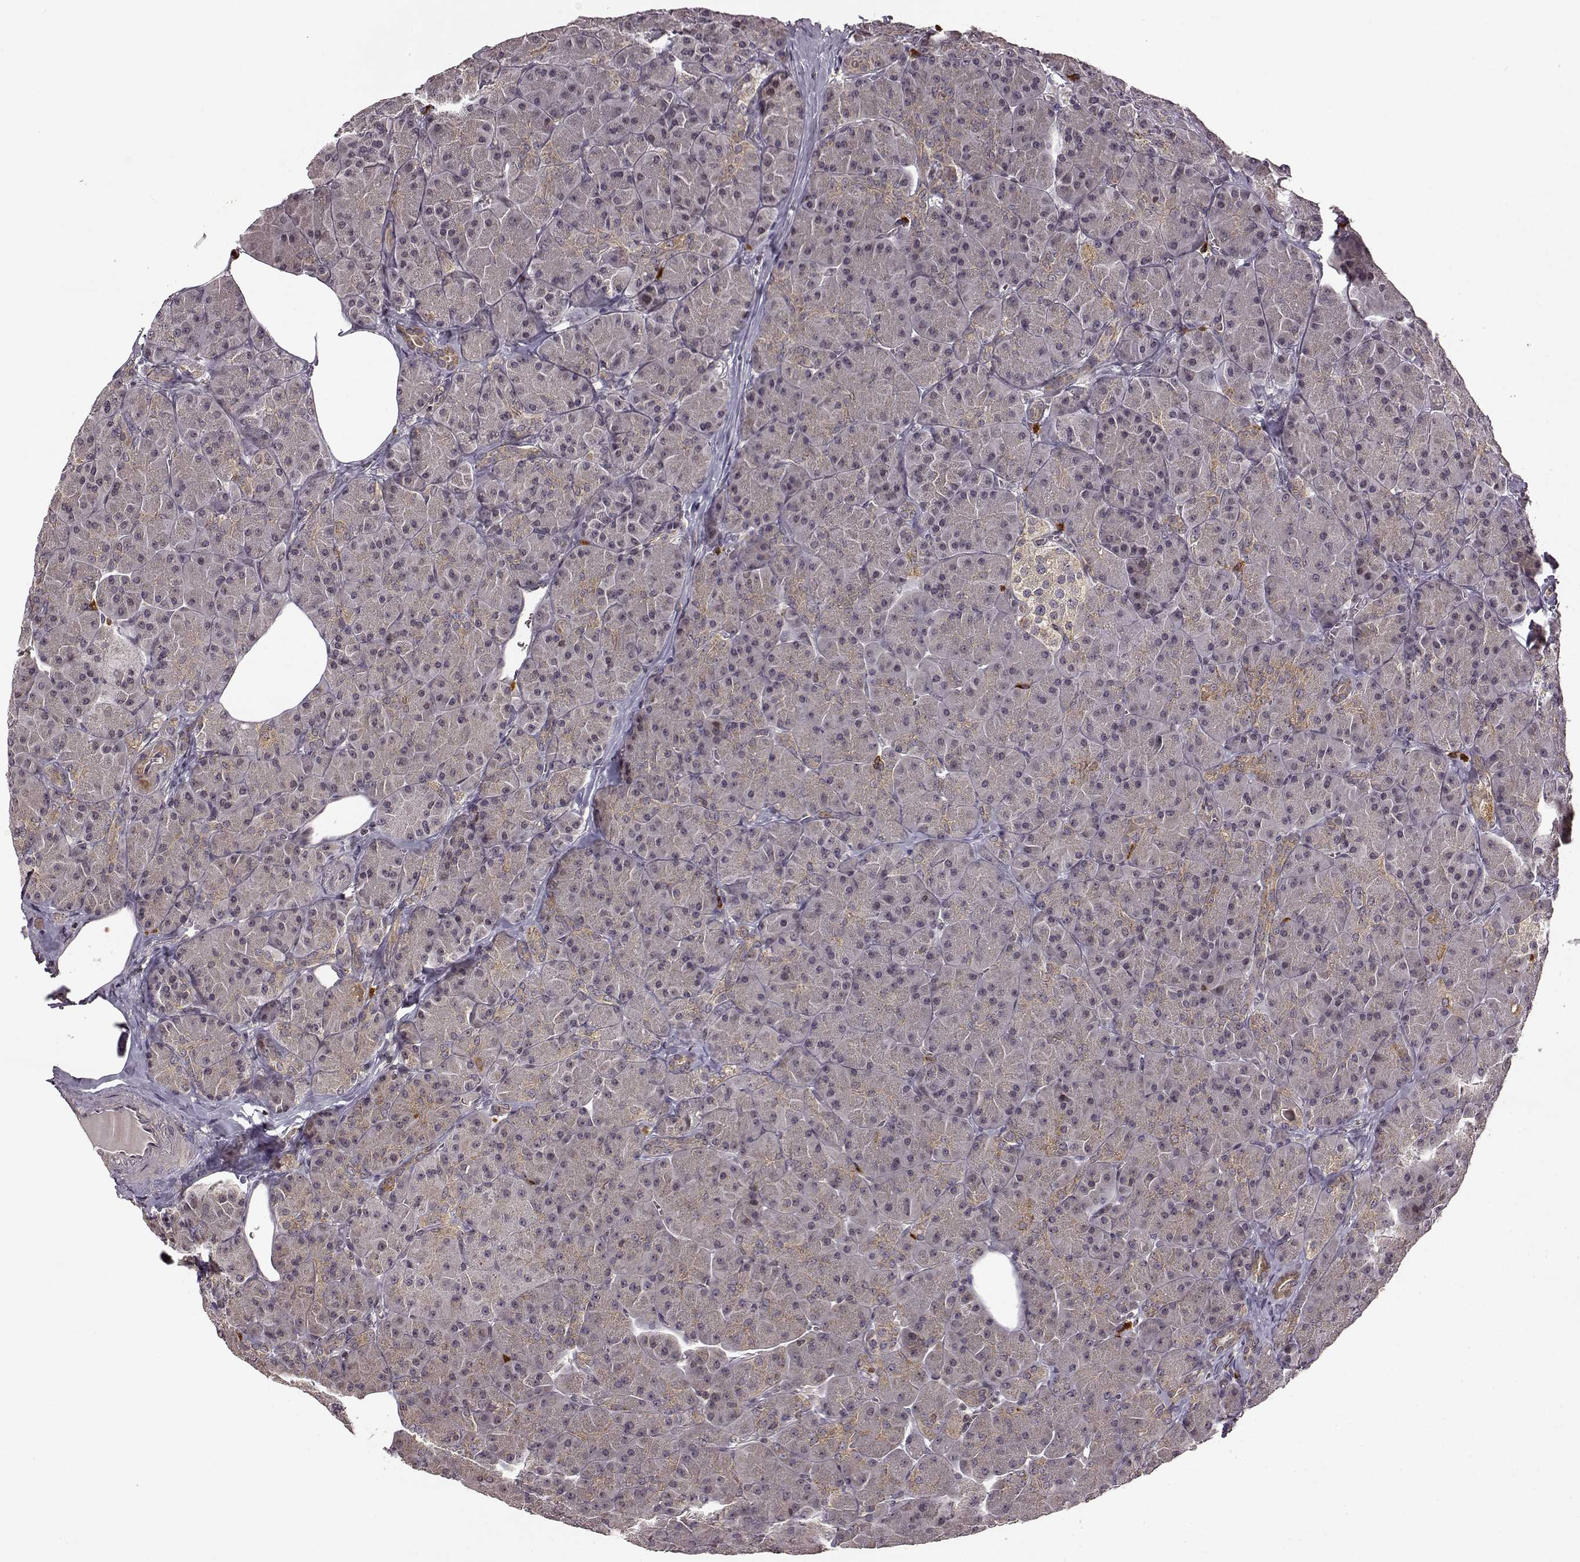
{"staining": {"intensity": "weak", "quantity": "<25%", "location": "cytoplasmic/membranous"}, "tissue": "pancreas", "cell_type": "Exocrine glandular cells", "image_type": "normal", "snomed": [{"axis": "morphology", "description": "Normal tissue, NOS"}, {"axis": "topography", "description": "Pancreas"}], "caption": "IHC histopathology image of unremarkable pancreas: human pancreas stained with DAB shows no significant protein positivity in exocrine glandular cells.", "gene": "TRMU", "patient": {"sex": "male", "age": 57}}